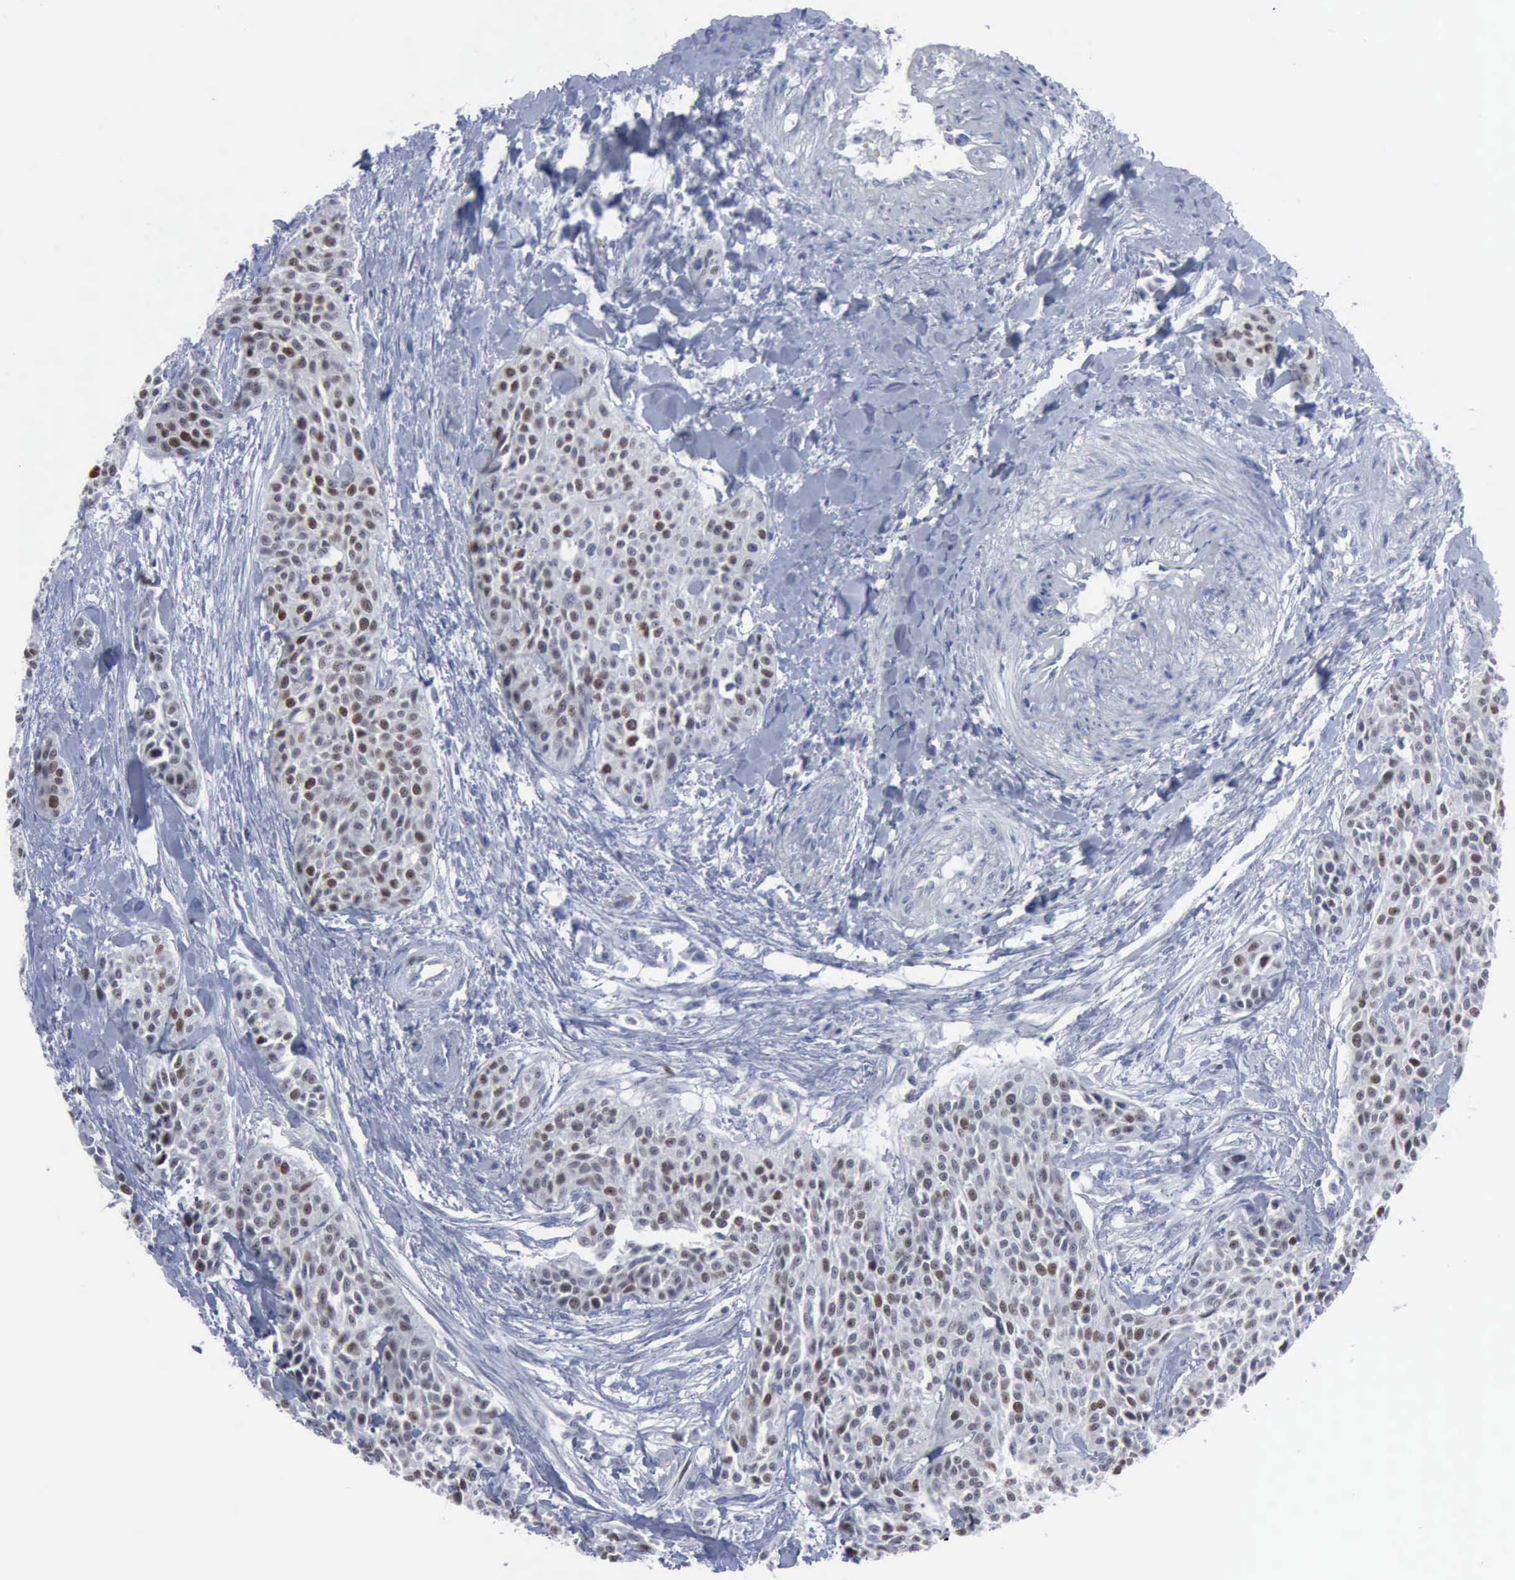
{"staining": {"intensity": "moderate", "quantity": "25%-75%", "location": "nuclear"}, "tissue": "urothelial cancer", "cell_type": "Tumor cells", "image_type": "cancer", "snomed": [{"axis": "morphology", "description": "Urothelial carcinoma, High grade"}, {"axis": "topography", "description": "Urinary bladder"}], "caption": "Immunohistochemical staining of high-grade urothelial carcinoma displays medium levels of moderate nuclear protein expression in about 25%-75% of tumor cells. The staining was performed using DAB, with brown indicating positive protein expression. Nuclei are stained blue with hematoxylin.", "gene": "MCM5", "patient": {"sex": "male", "age": 56}}